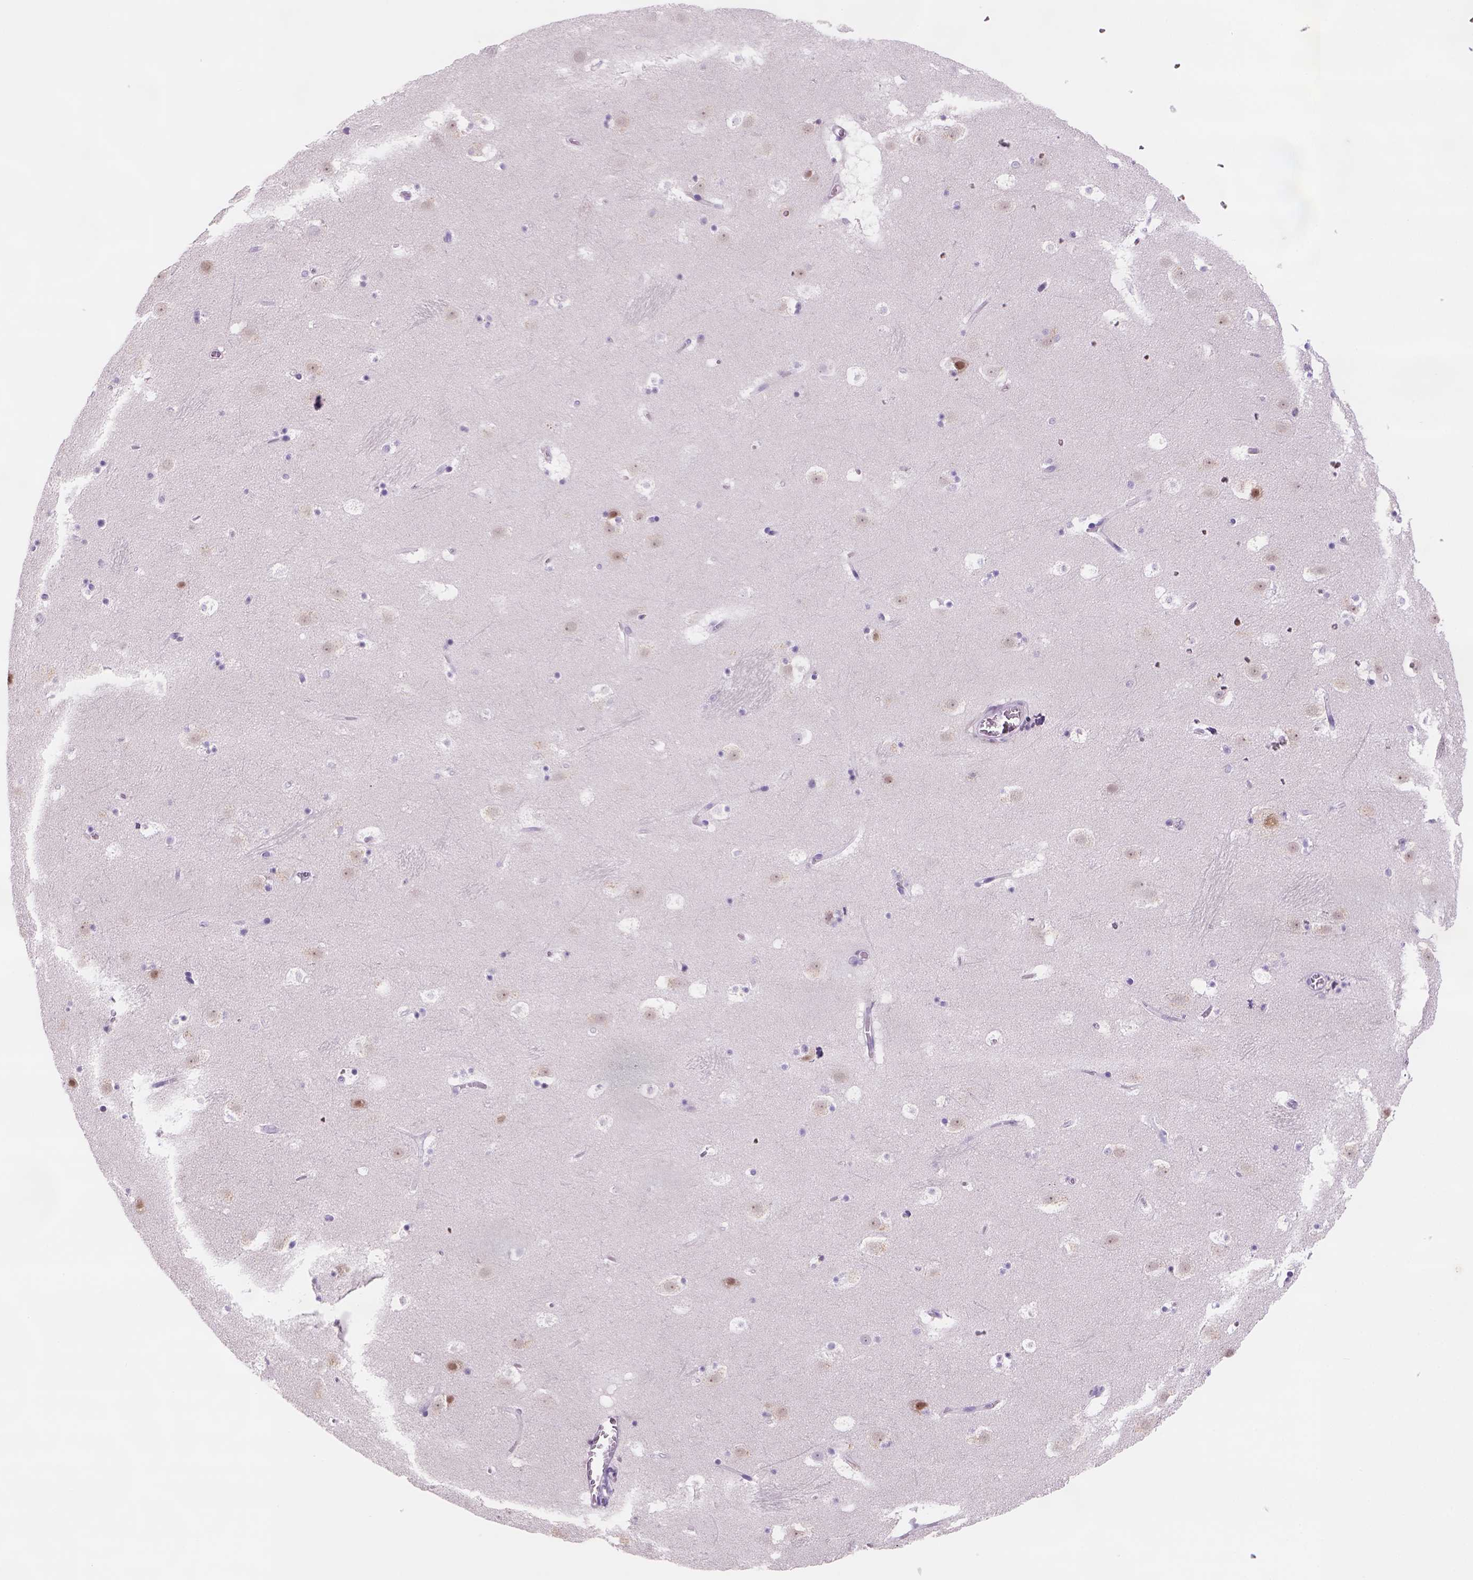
{"staining": {"intensity": "negative", "quantity": "none", "location": "none"}, "tissue": "caudate", "cell_type": "Glial cells", "image_type": "normal", "snomed": [{"axis": "morphology", "description": "Normal tissue, NOS"}, {"axis": "topography", "description": "Lateral ventricle wall"}], "caption": "Histopathology image shows no significant protein positivity in glial cells of normal caudate. (DAB (3,3'-diaminobenzidine) IHC with hematoxylin counter stain).", "gene": "ZMAT4", "patient": {"sex": "male", "age": 37}}